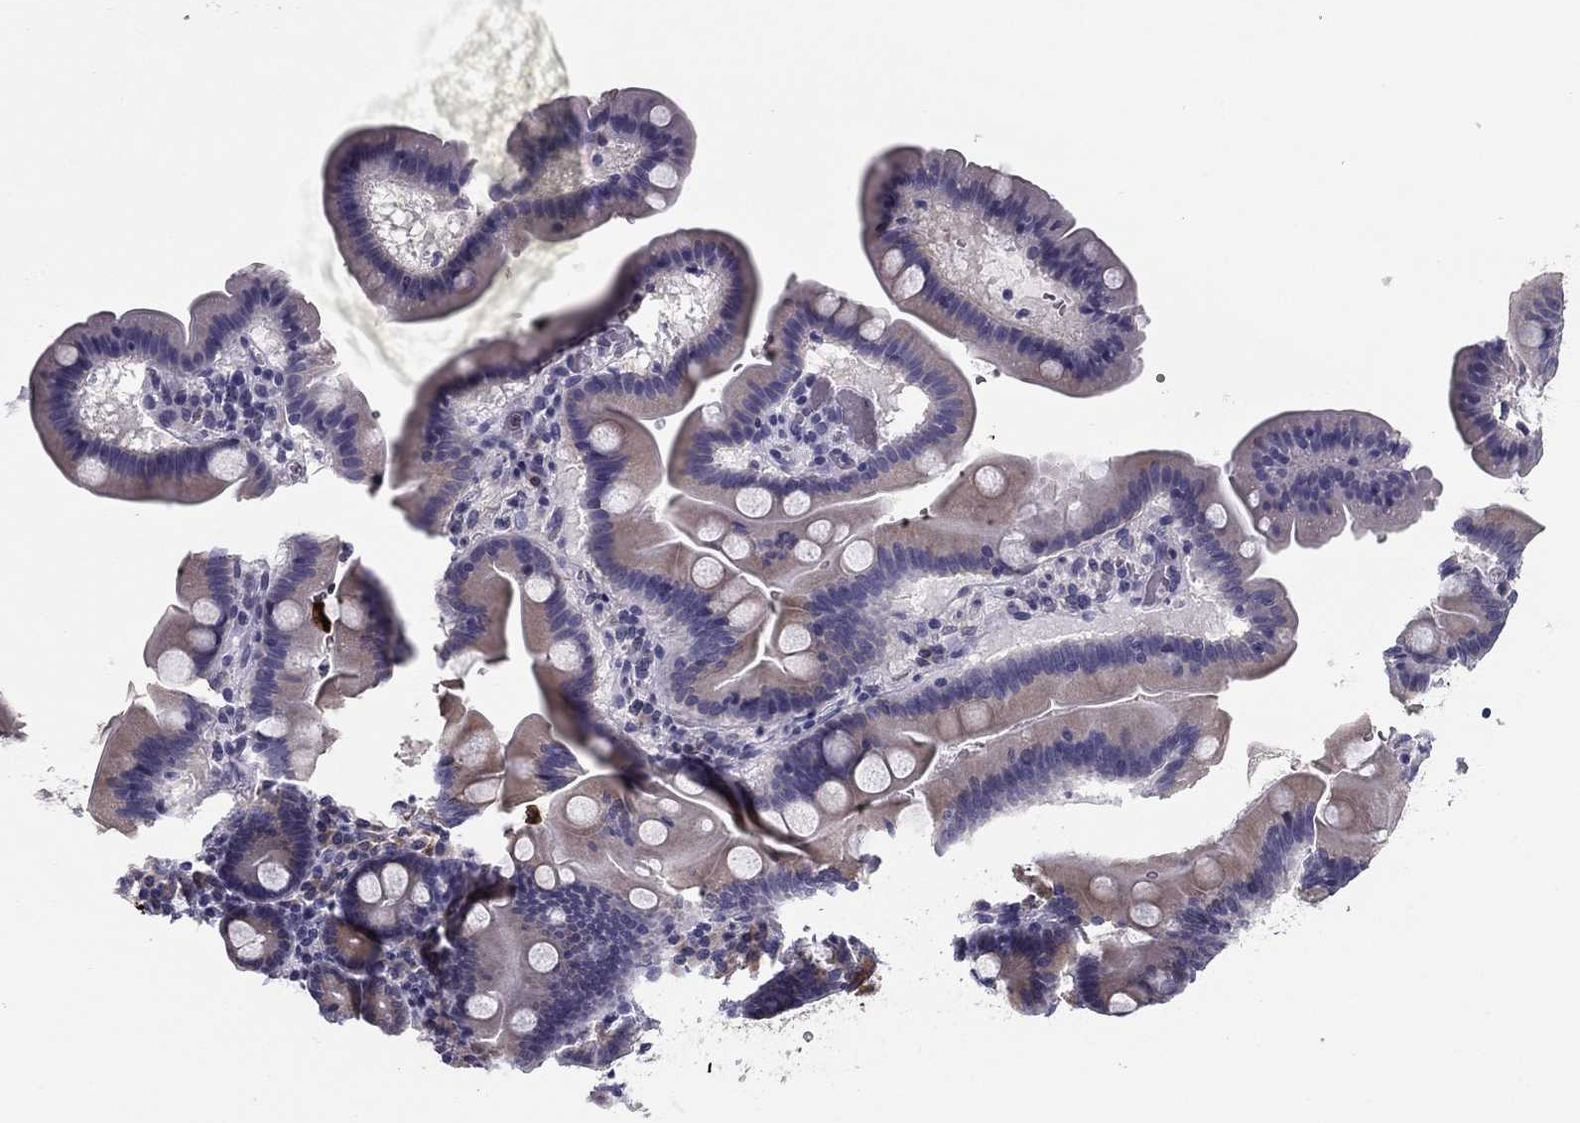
{"staining": {"intensity": "weak", "quantity": "<25%", "location": "cytoplasmic/membranous"}, "tissue": "duodenum", "cell_type": "Glandular cells", "image_type": "normal", "snomed": [{"axis": "morphology", "description": "Normal tissue, NOS"}, {"axis": "topography", "description": "Duodenum"}], "caption": "Immunohistochemistry (IHC) histopathology image of benign human duodenum stained for a protein (brown), which shows no staining in glandular cells. The staining is performed using DAB (3,3'-diaminobenzidine) brown chromogen with nuclei counter-stained in using hematoxylin.", "gene": "TMED3", "patient": {"sex": "male", "age": 59}}